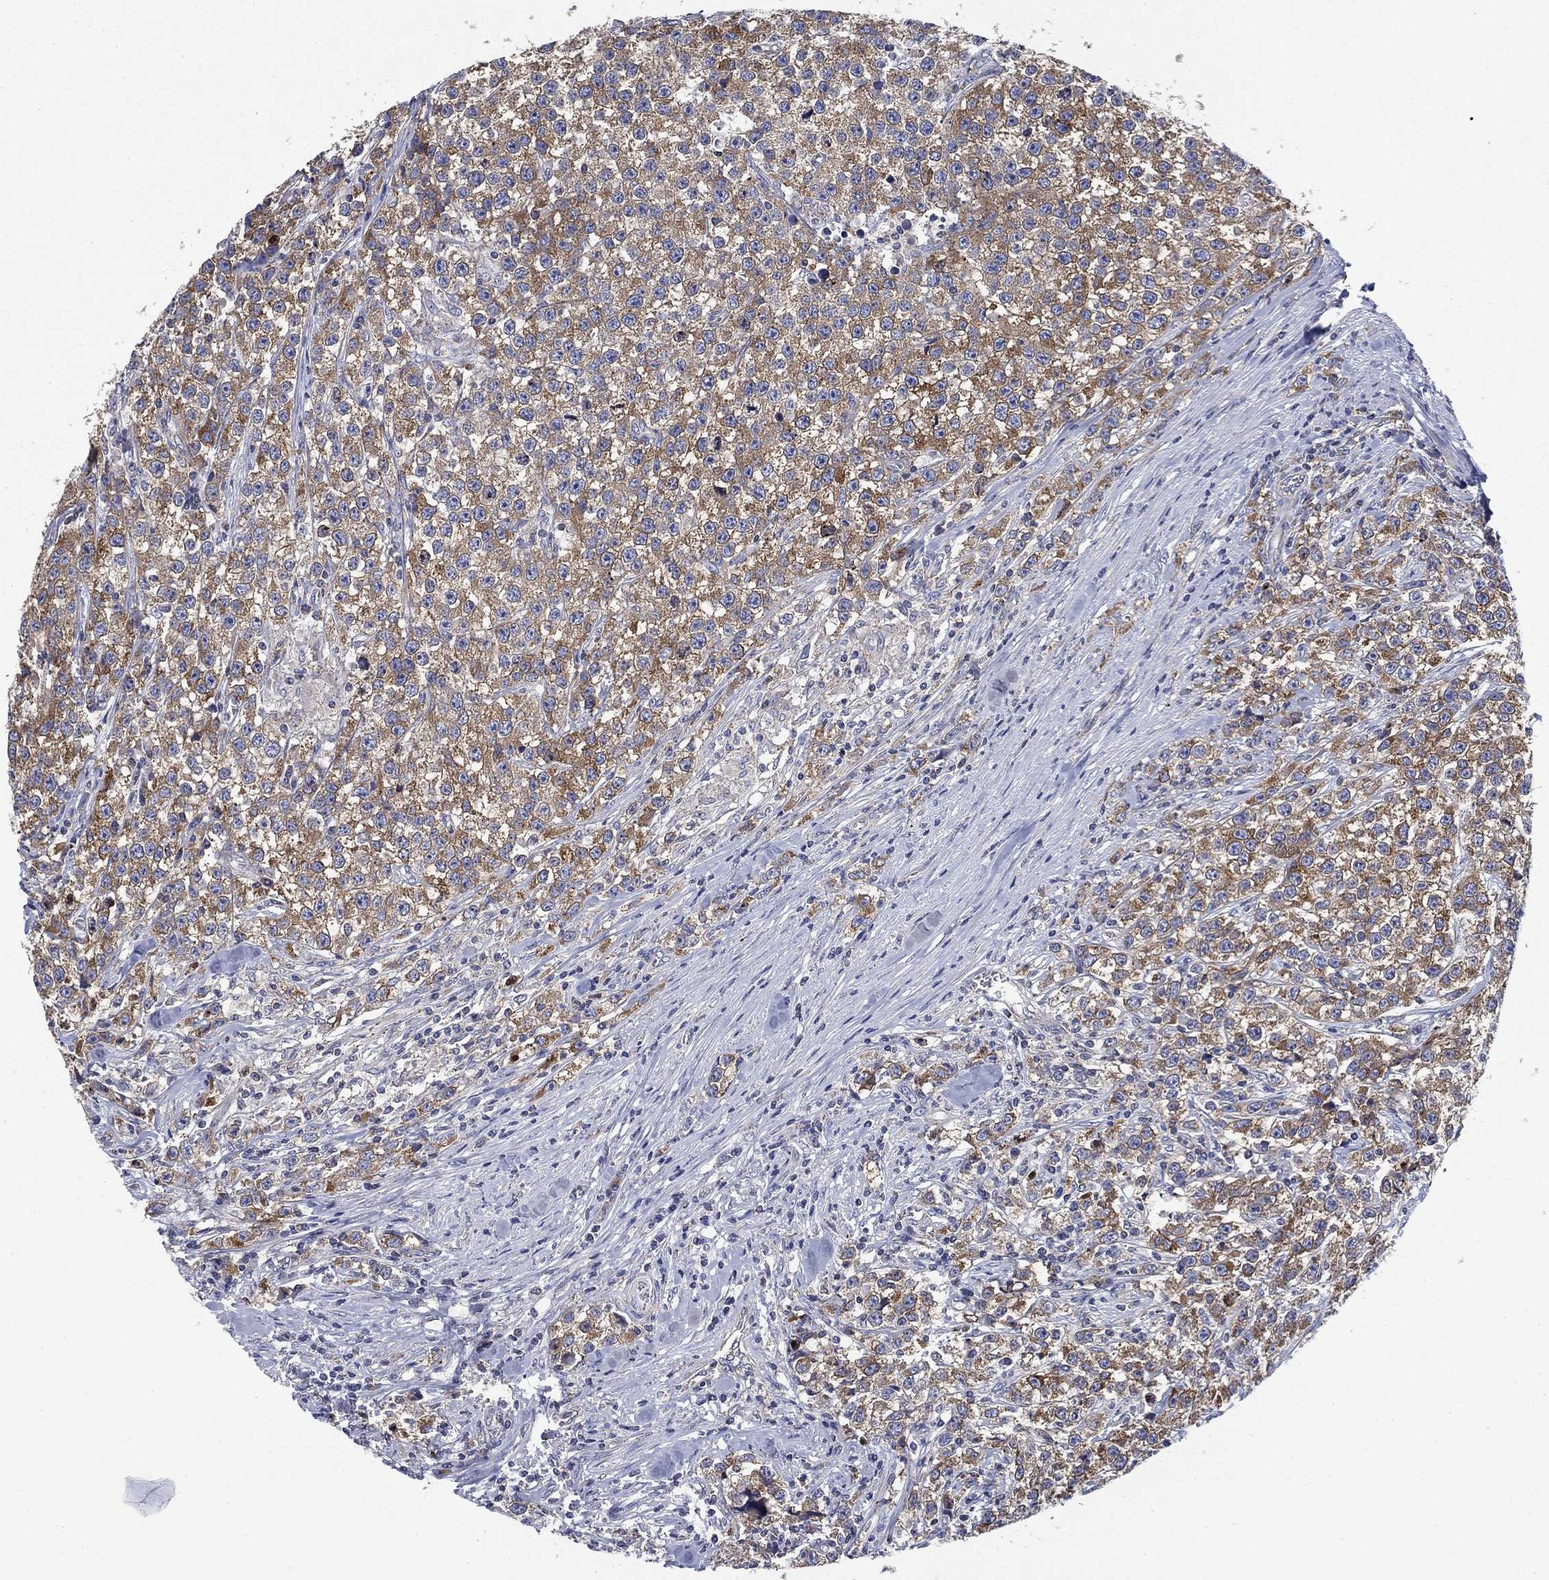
{"staining": {"intensity": "strong", "quantity": ">75%", "location": "cytoplasmic/membranous"}, "tissue": "testis cancer", "cell_type": "Tumor cells", "image_type": "cancer", "snomed": [{"axis": "morphology", "description": "Seminoma, NOS"}, {"axis": "topography", "description": "Testis"}], "caption": "There is high levels of strong cytoplasmic/membranous expression in tumor cells of testis cancer, as demonstrated by immunohistochemical staining (brown color).", "gene": "NACAD", "patient": {"sex": "male", "age": 59}}